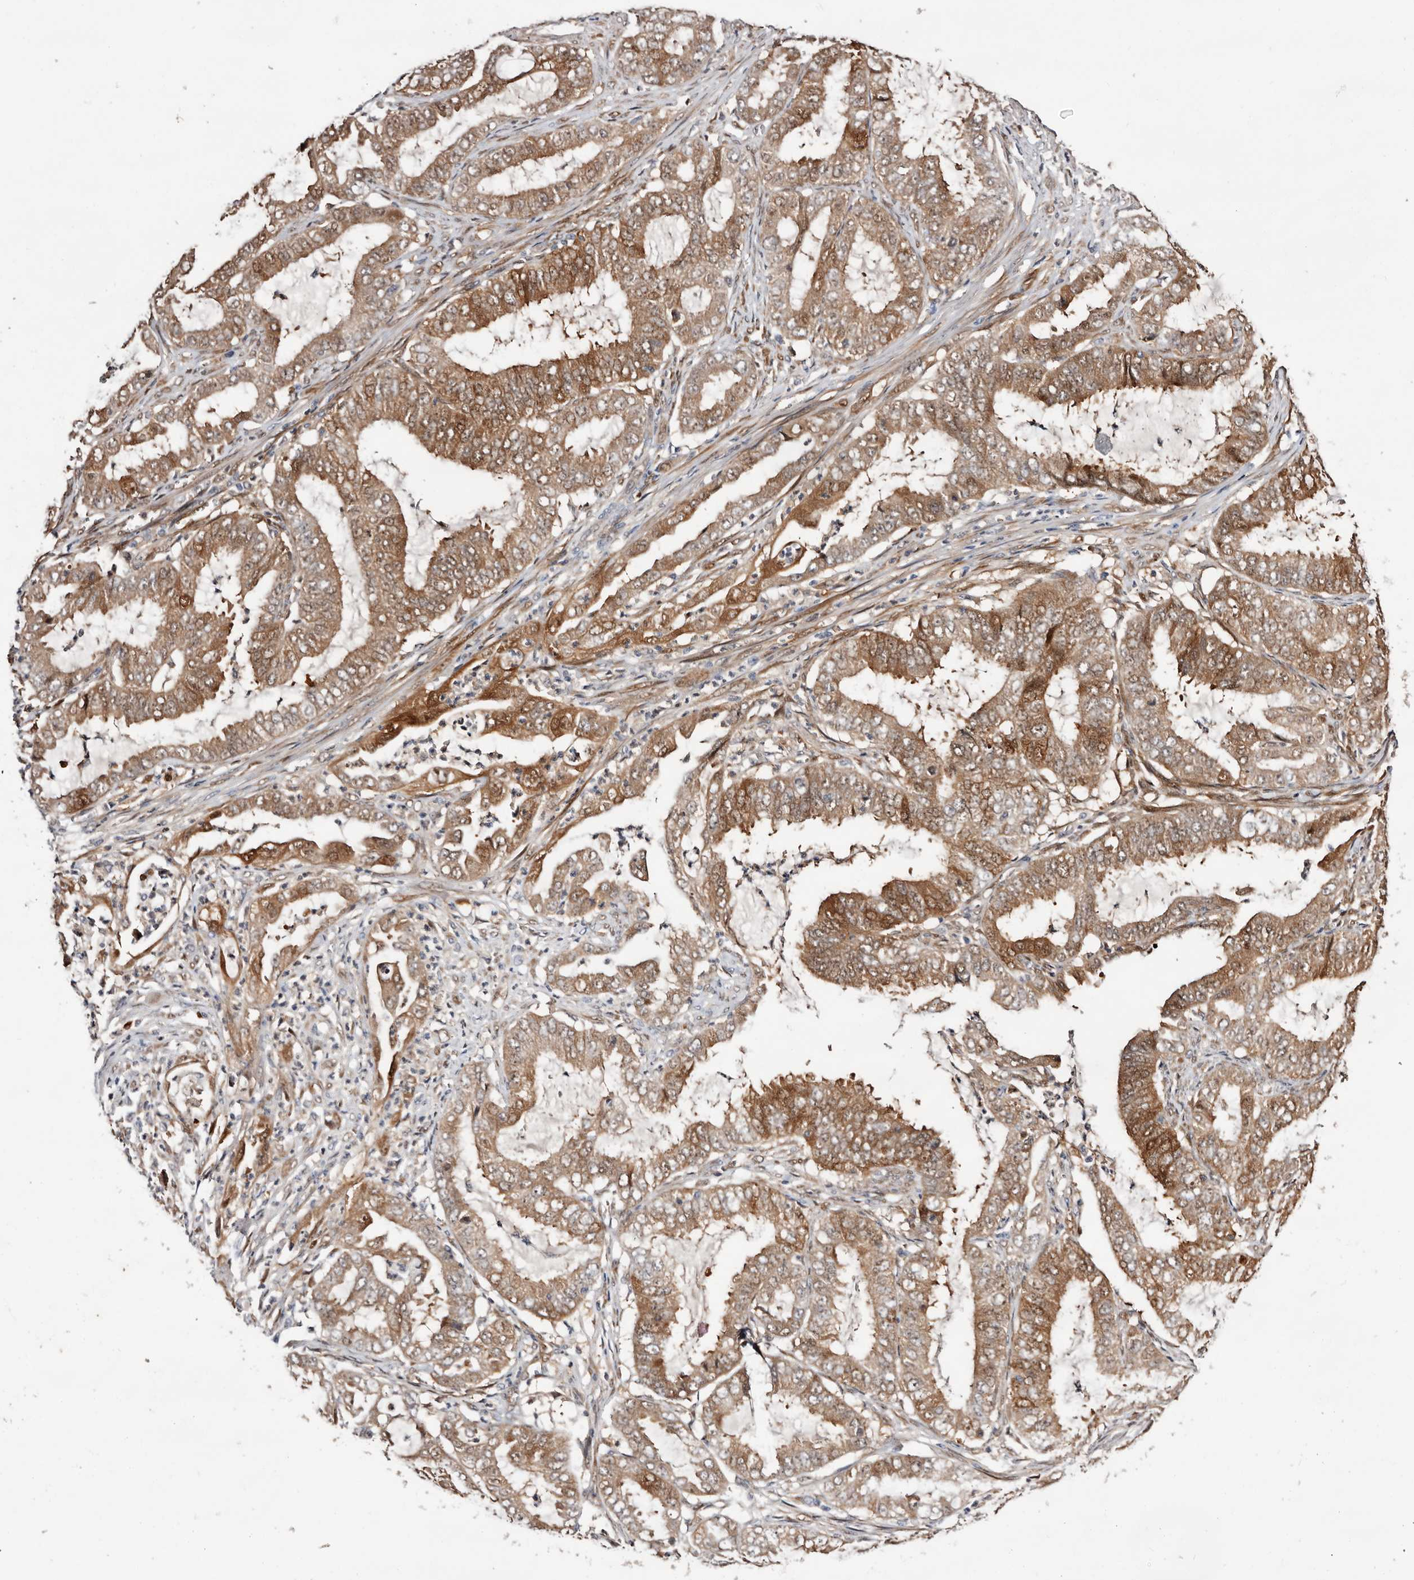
{"staining": {"intensity": "moderate", "quantity": ">75%", "location": "cytoplasmic/membranous"}, "tissue": "endometrial cancer", "cell_type": "Tumor cells", "image_type": "cancer", "snomed": [{"axis": "morphology", "description": "Adenocarcinoma, NOS"}, {"axis": "topography", "description": "Endometrium"}], "caption": "Immunohistochemistry (IHC) micrograph of endometrial adenocarcinoma stained for a protein (brown), which reveals medium levels of moderate cytoplasmic/membranous expression in approximately >75% of tumor cells.", "gene": "TP53I3", "patient": {"sex": "female", "age": 51}}